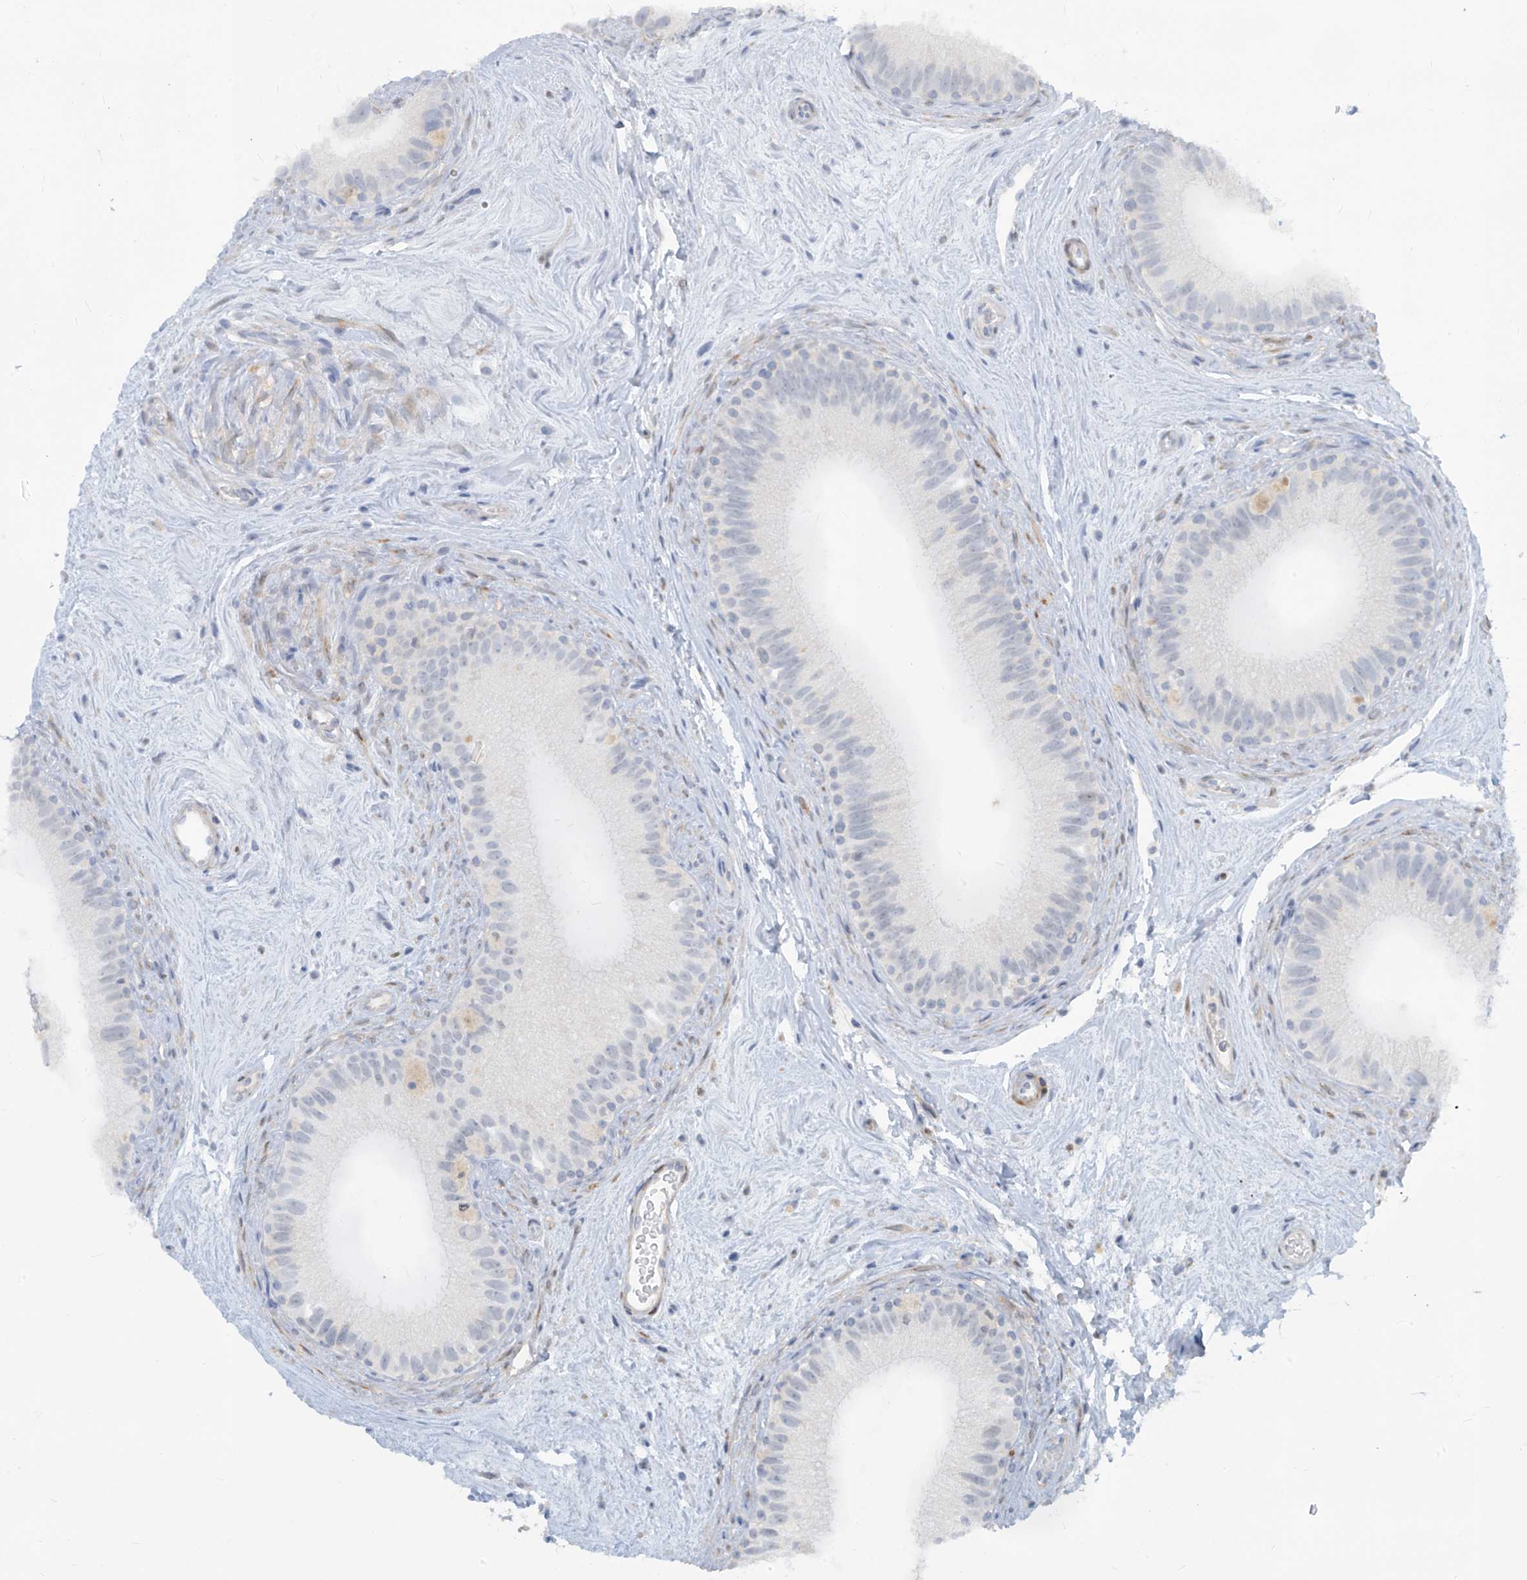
{"staining": {"intensity": "negative", "quantity": "none", "location": "none"}, "tissue": "epididymis", "cell_type": "Glandular cells", "image_type": "normal", "snomed": [{"axis": "morphology", "description": "Normal tissue, NOS"}, {"axis": "topography", "description": "Epididymis"}], "caption": "Immunohistochemistry of normal epididymis shows no expression in glandular cells.", "gene": "METAP1D", "patient": {"sex": "male", "age": 71}}